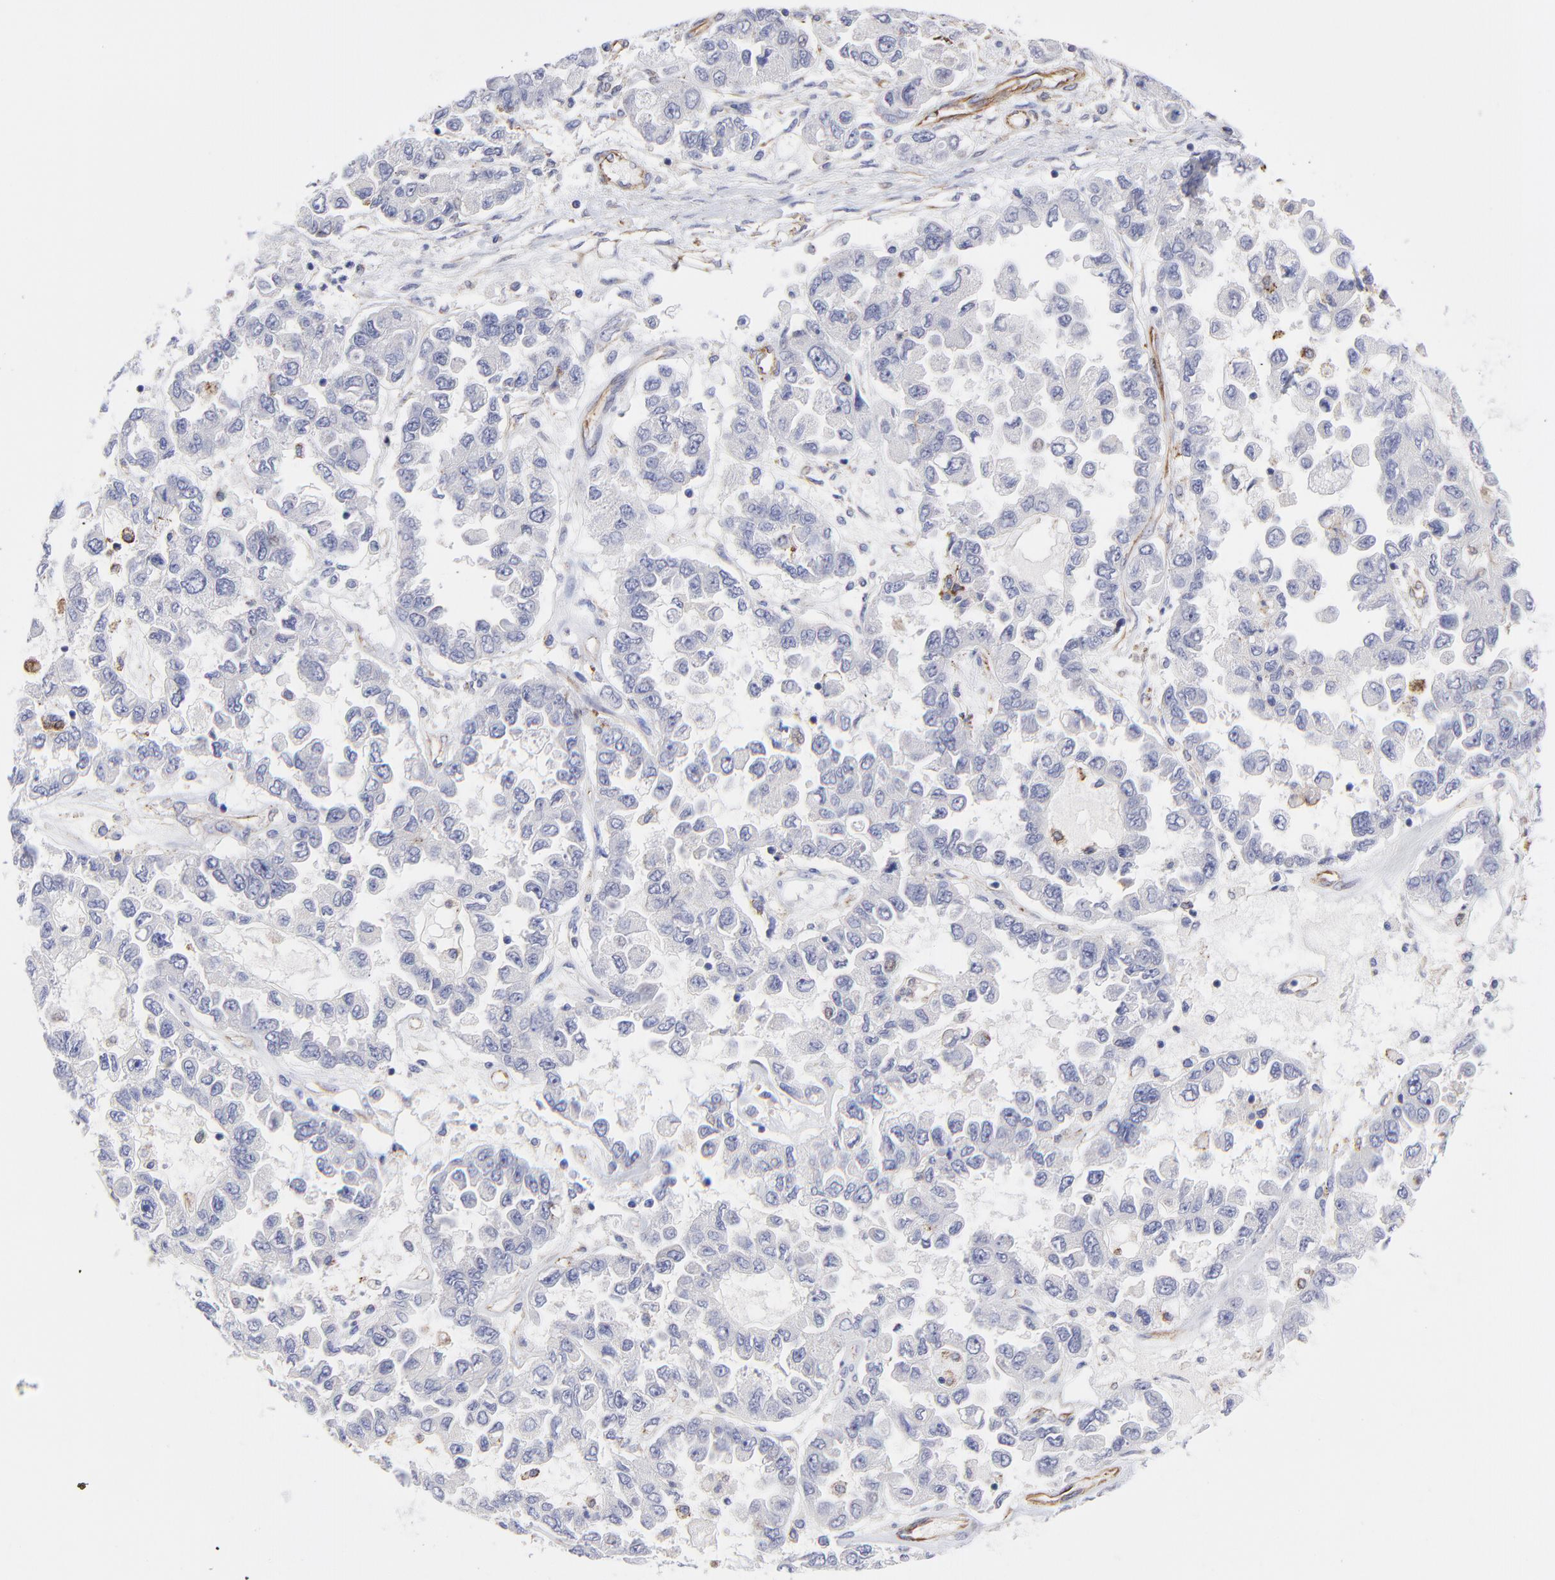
{"staining": {"intensity": "weak", "quantity": "<25%", "location": "cytoplasmic/membranous"}, "tissue": "ovarian cancer", "cell_type": "Tumor cells", "image_type": "cancer", "snomed": [{"axis": "morphology", "description": "Cystadenocarcinoma, serous, NOS"}, {"axis": "topography", "description": "Ovary"}], "caption": "This image is of ovarian serous cystadenocarcinoma stained with immunohistochemistry to label a protein in brown with the nuclei are counter-stained blue. There is no staining in tumor cells.", "gene": "COX8C", "patient": {"sex": "female", "age": 84}}